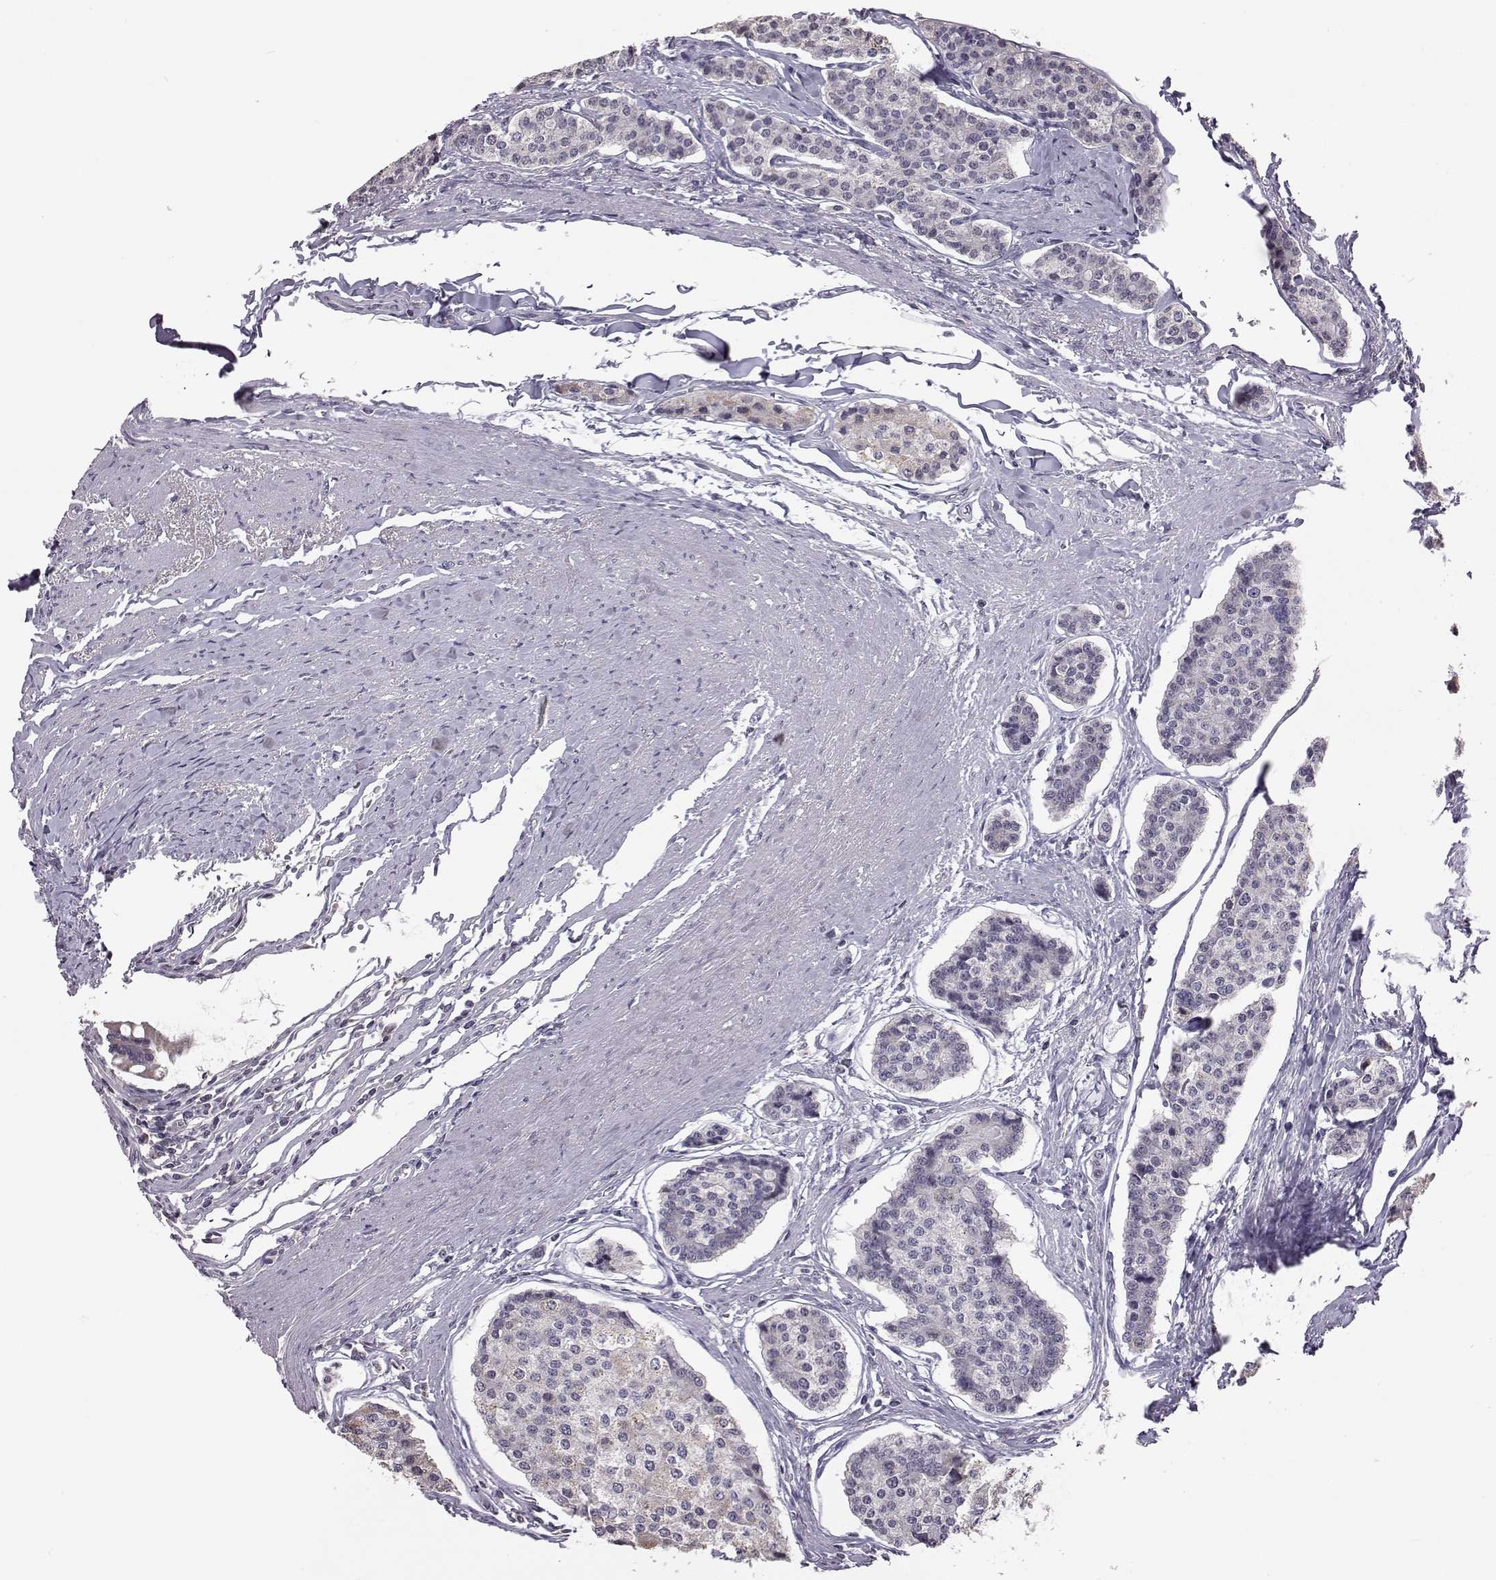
{"staining": {"intensity": "negative", "quantity": "none", "location": "none"}, "tissue": "carcinoid", "cell_type": "Tumor cells", "image_type": "cancer", "snomed": [{"axis": "morphology", "description": "Carcinoid, malignant, NOS"}, {"axis": "topography", "description": "Small intestine"}], "caption": "DAB immunohistochemical staining of carcinoid displays no significant staining in tumor cells.", "gene": "ALDH3A1", "patient": {"sex": "female", "age": 65}}